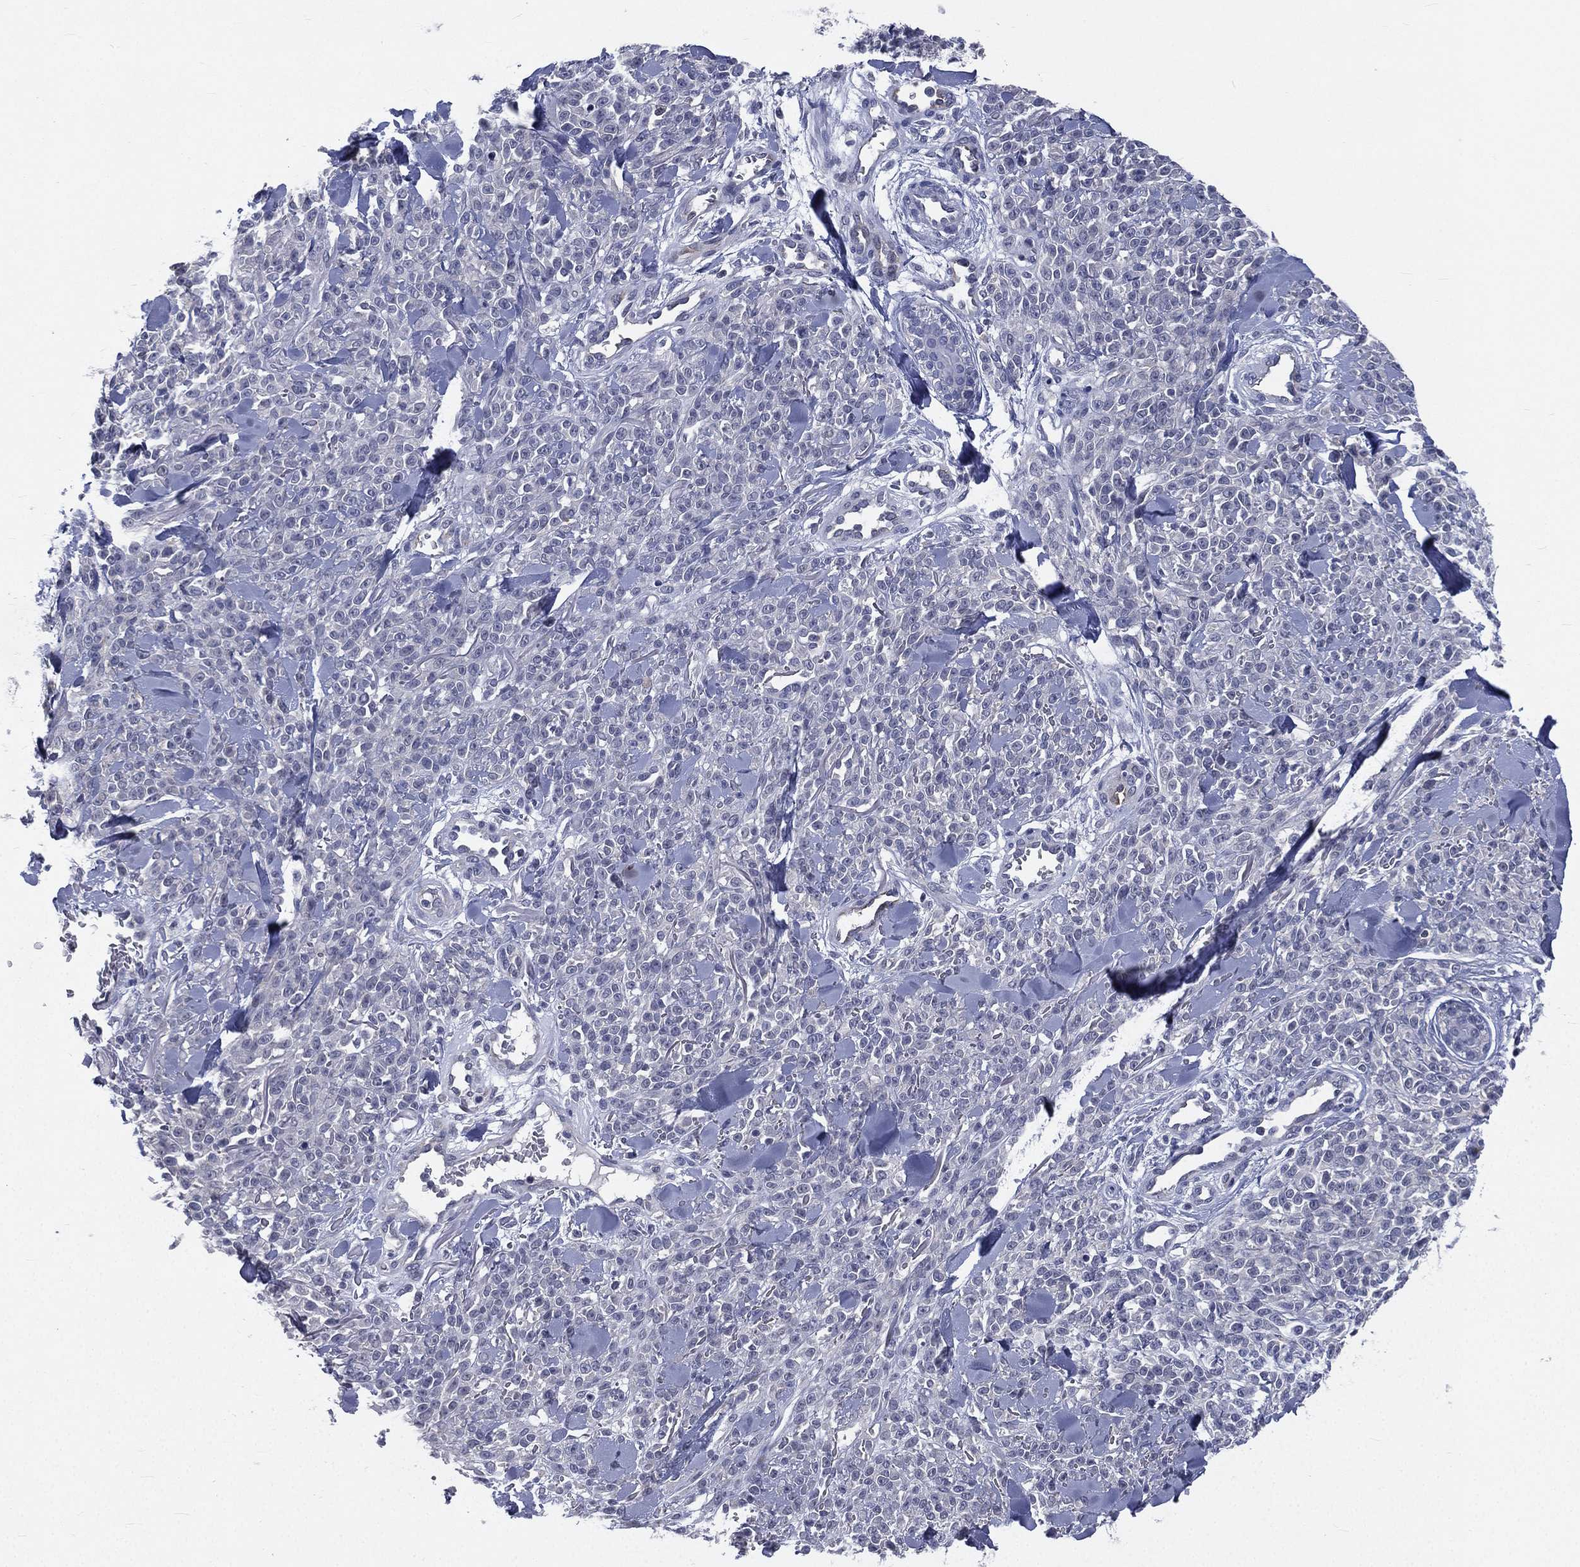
{"staining": {"intensity": "negative", "quantity": "none", "location": "none"}, "tissue": "melanoma", "cell_type": "Tumor cells", "image_type": "cancer", "snomed": [{"axis": "morphology", "description": "Malignant melanoma, NOS"}, {"axis": "topography", "description": "Skin"}, {"axis": "topography", "description": "Skin of trunk"}], "caption": "Malignant melanoma was stained to show a protein in brown. There is no significant staining in tumor cells.", "gene": "IFT27", "patient": {"sex": "male", "age": 74}}